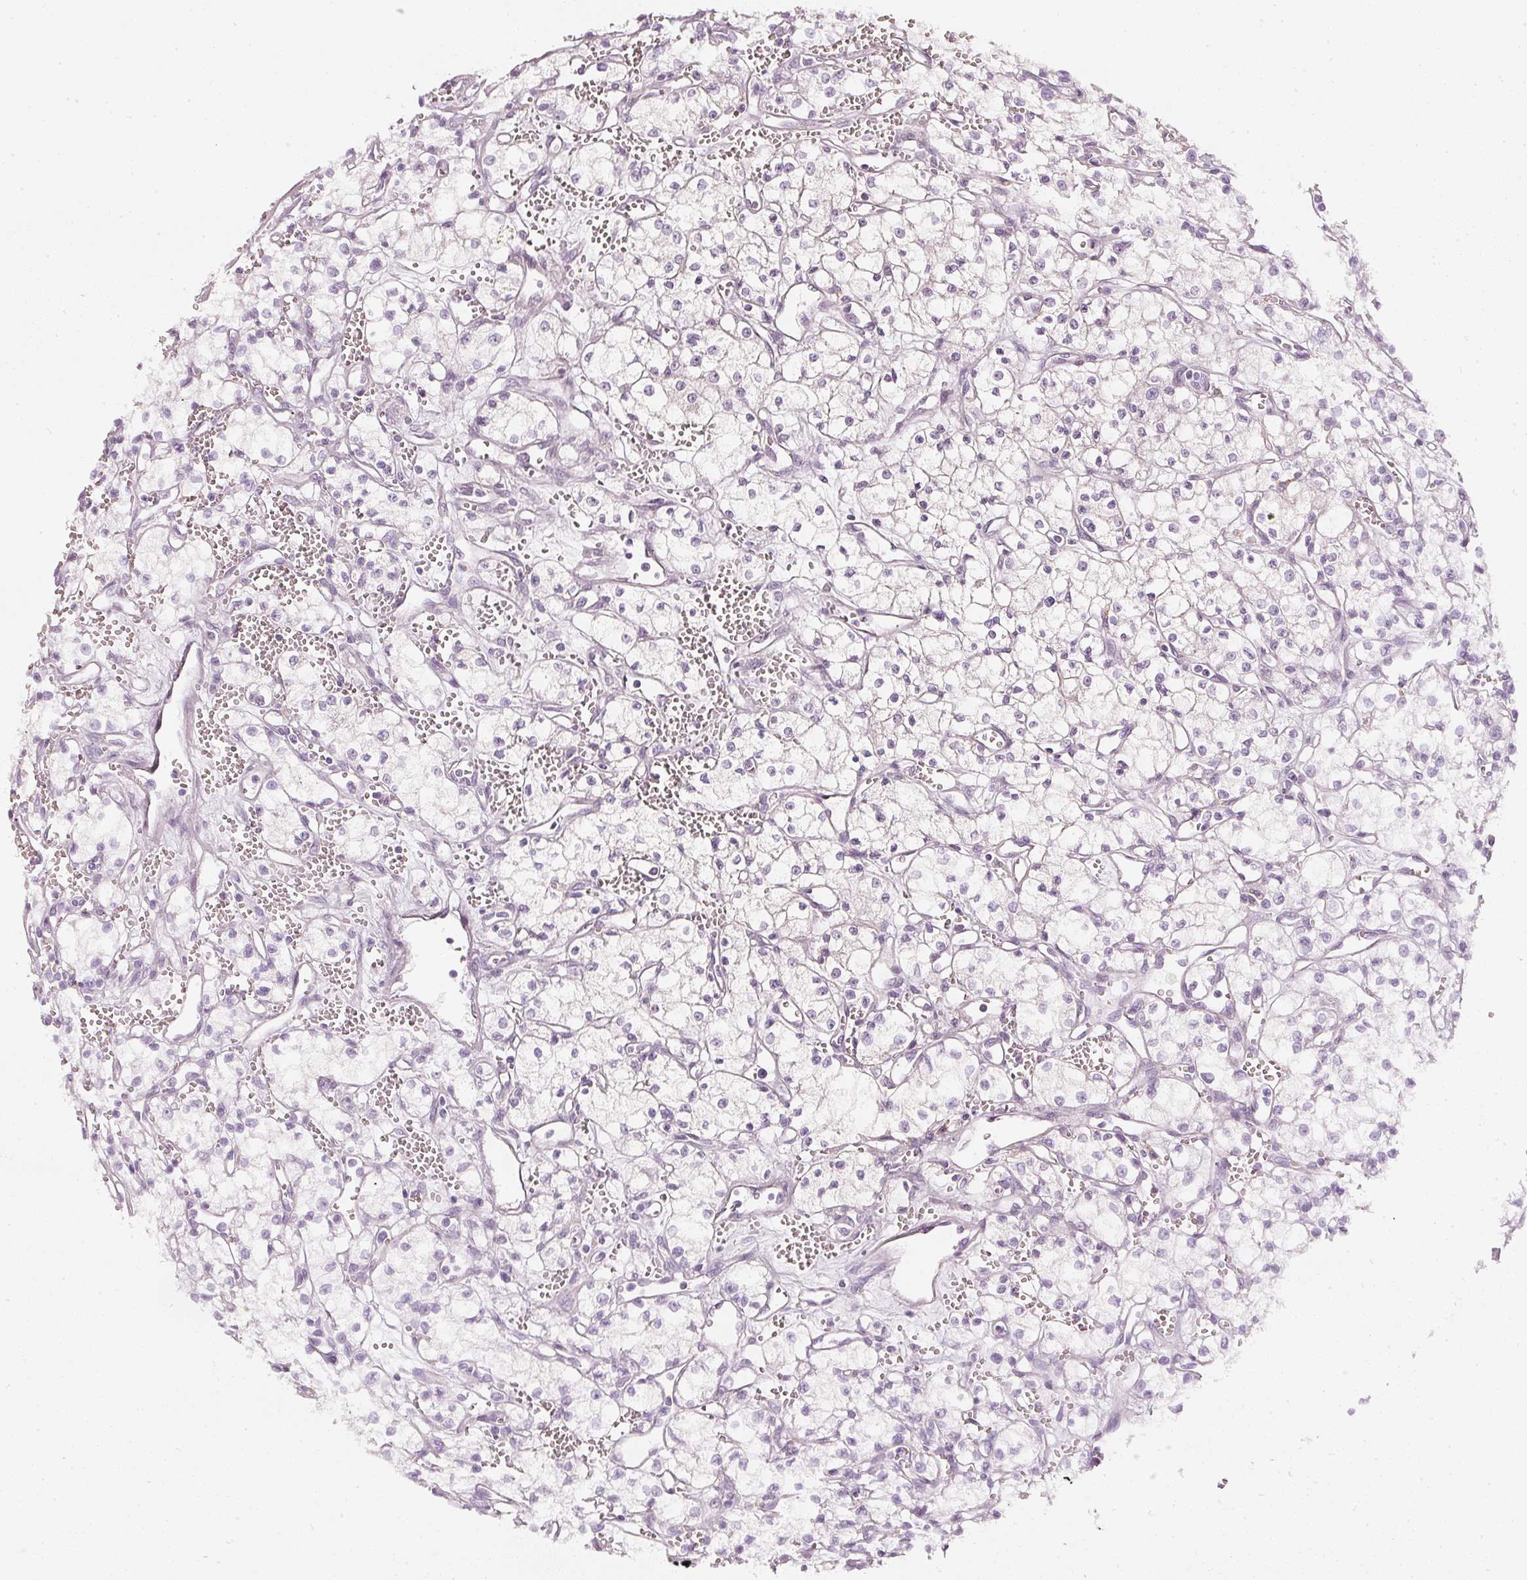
{"staining": {"intensity": "negative", "quantity": "none", "location": "none"}, "tissue": "renal cancer", "cell_type": "Tumor cells", "image_type": "cancer", "snomed": [{"axis": "morphology", "description": "Adenocarcinoma, NOS"}, {"axis": "topography", "description": "Kidney"}], "caption": "Protein analysis of renal cancer reveals no significant expression in tumor cells.", "gene": "CNP", "patient": {"sex": "male", "age": 59}}